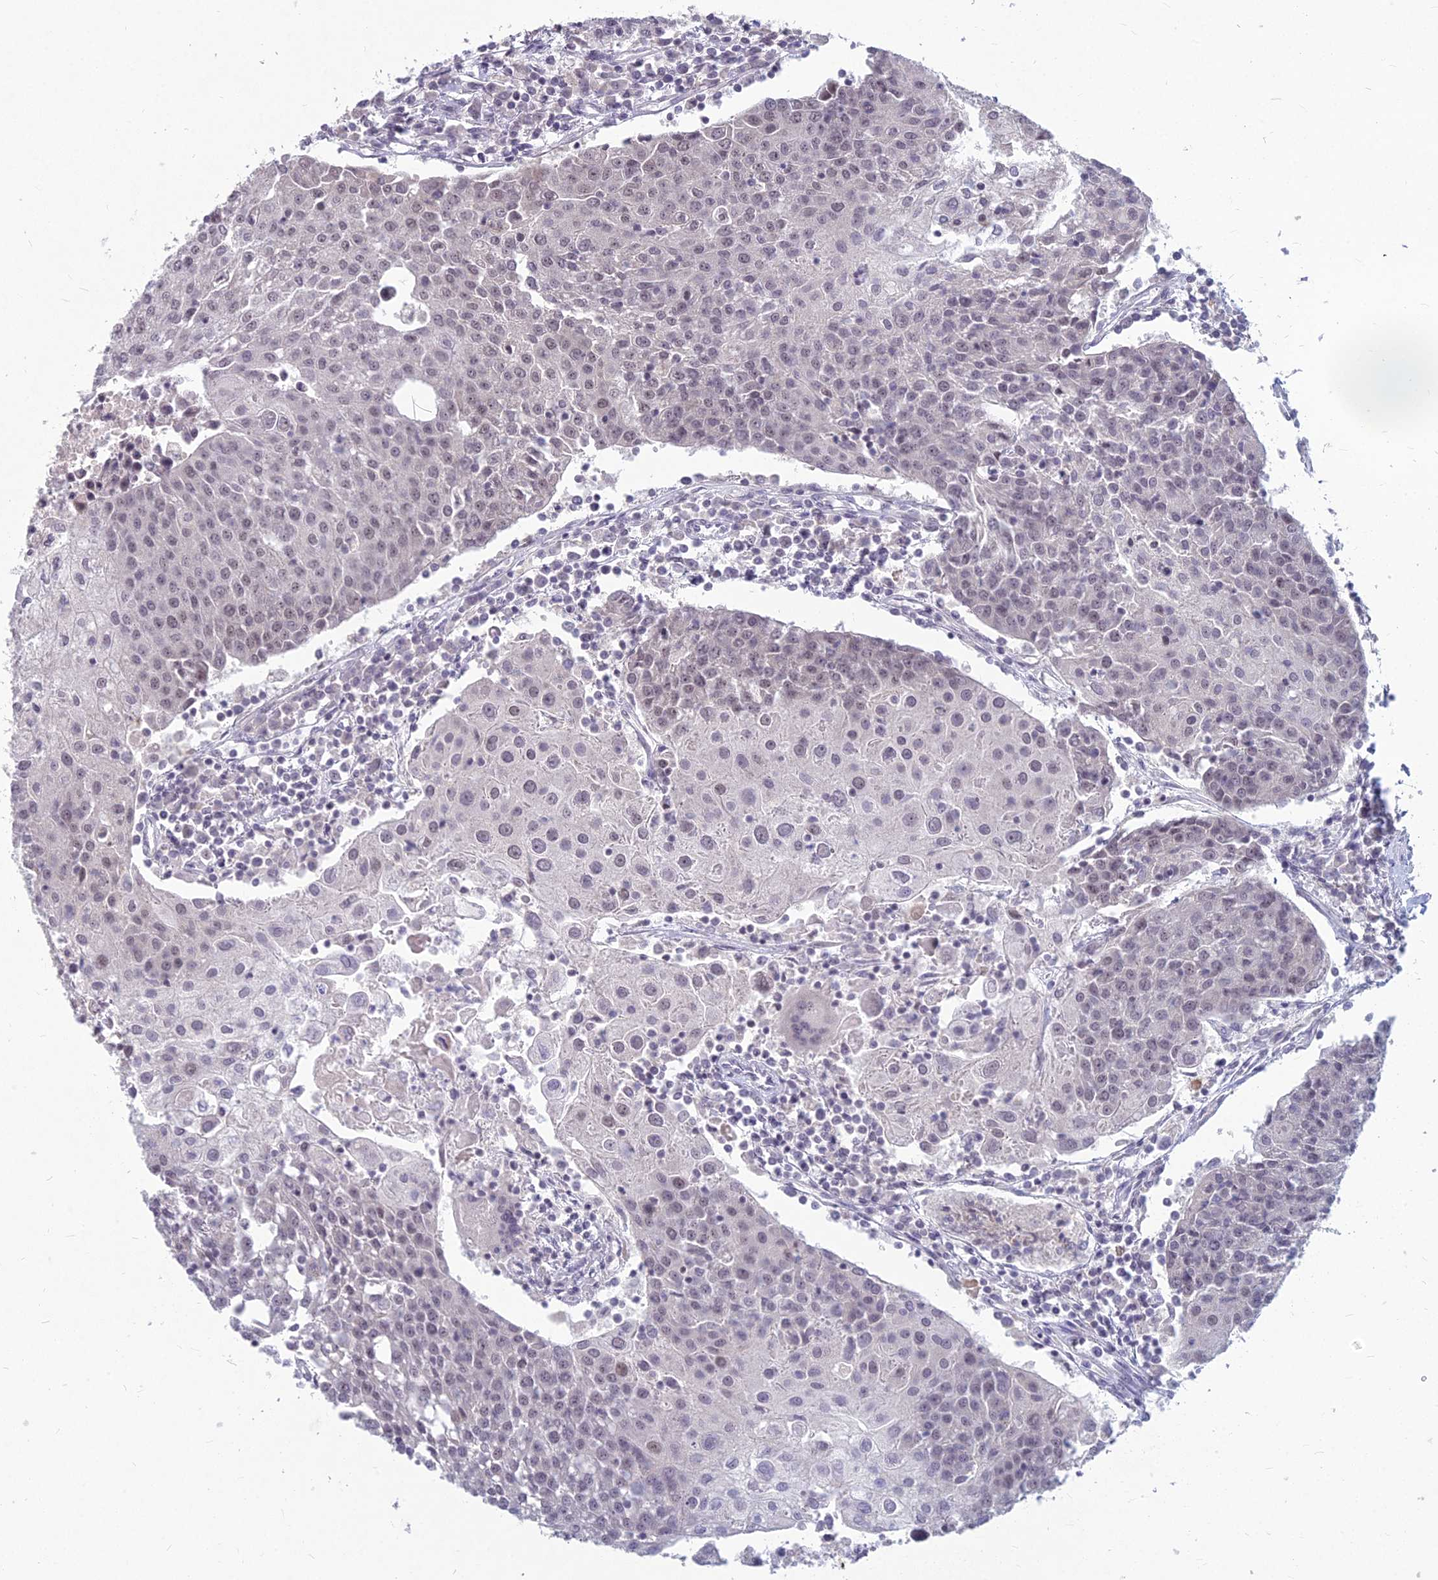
{"staining": {"intensity": "weak", "quantity": "<25%", "location": "nuclear"}, "tissue": "urothelial cancer", "cell_type": "Tumor cells", "image_type": "cancer", "snomed": [{"axis": "morphology", "description": "Urothelial carcinoma, High grade"}, {"axis": "topography", "description": "Urinary bladder"}], "caption": "IHC image of urothelial cancer stained for a protein (brown), which displays no positivity in tumor cells.", "gene": "KAT7", "patient": {"sex": "female", "age": 85}}